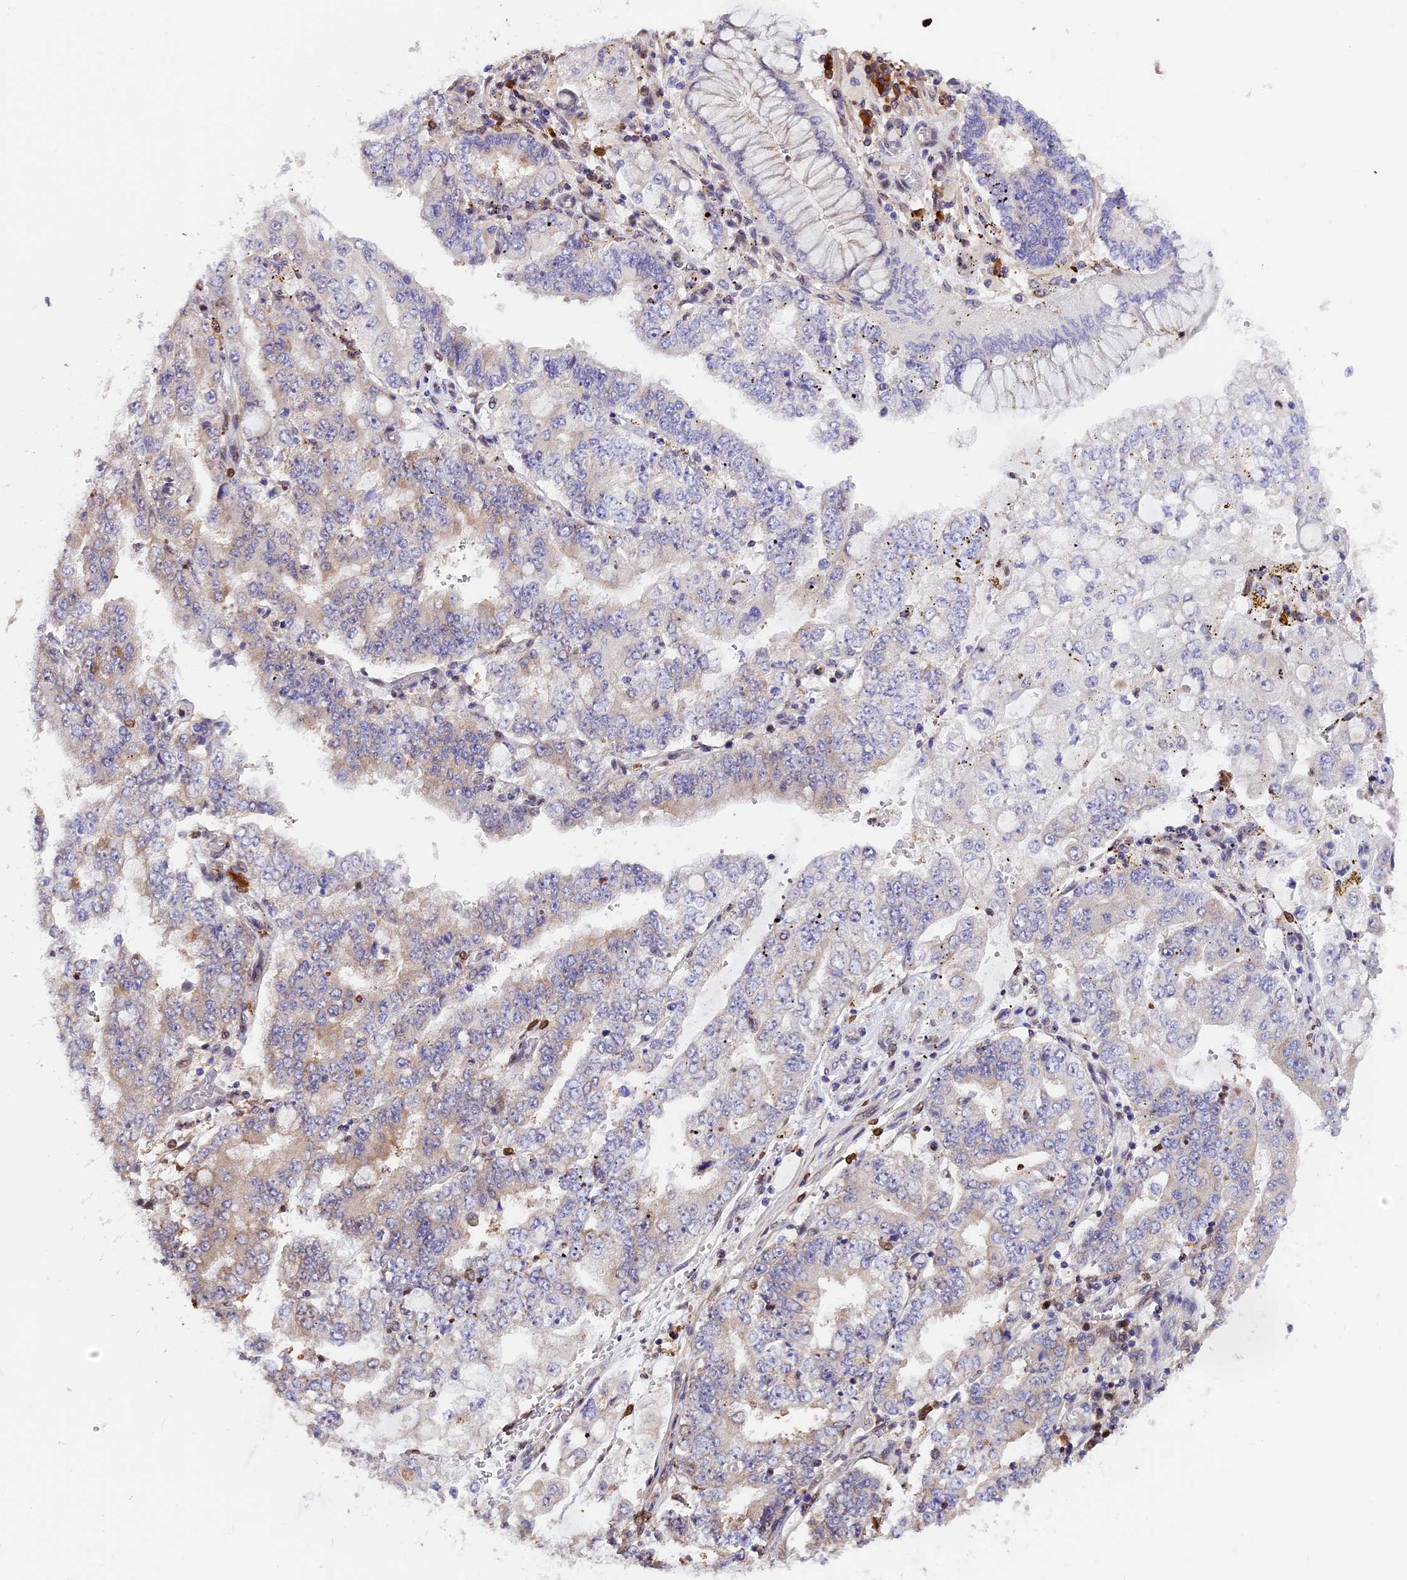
{"staining": {"intensity": "negative", "quantity": "none", "location": "none"}, "tissue": "stomach cancer", "cell_type": "Tumor cells", "image_type": "cancer", "snomed": [{"axis": "morphology", "description": "Adenocarcinoma, NOS"}, {"axis": "topography", "description": "Stomach"}], "caption": "Immunohistochemistry of human adenocarcinoma (stomach) demonstrates no expression in tumor cells.", "gene": "HERPUD1", "patient": {"sex": "male", "age": 76}}